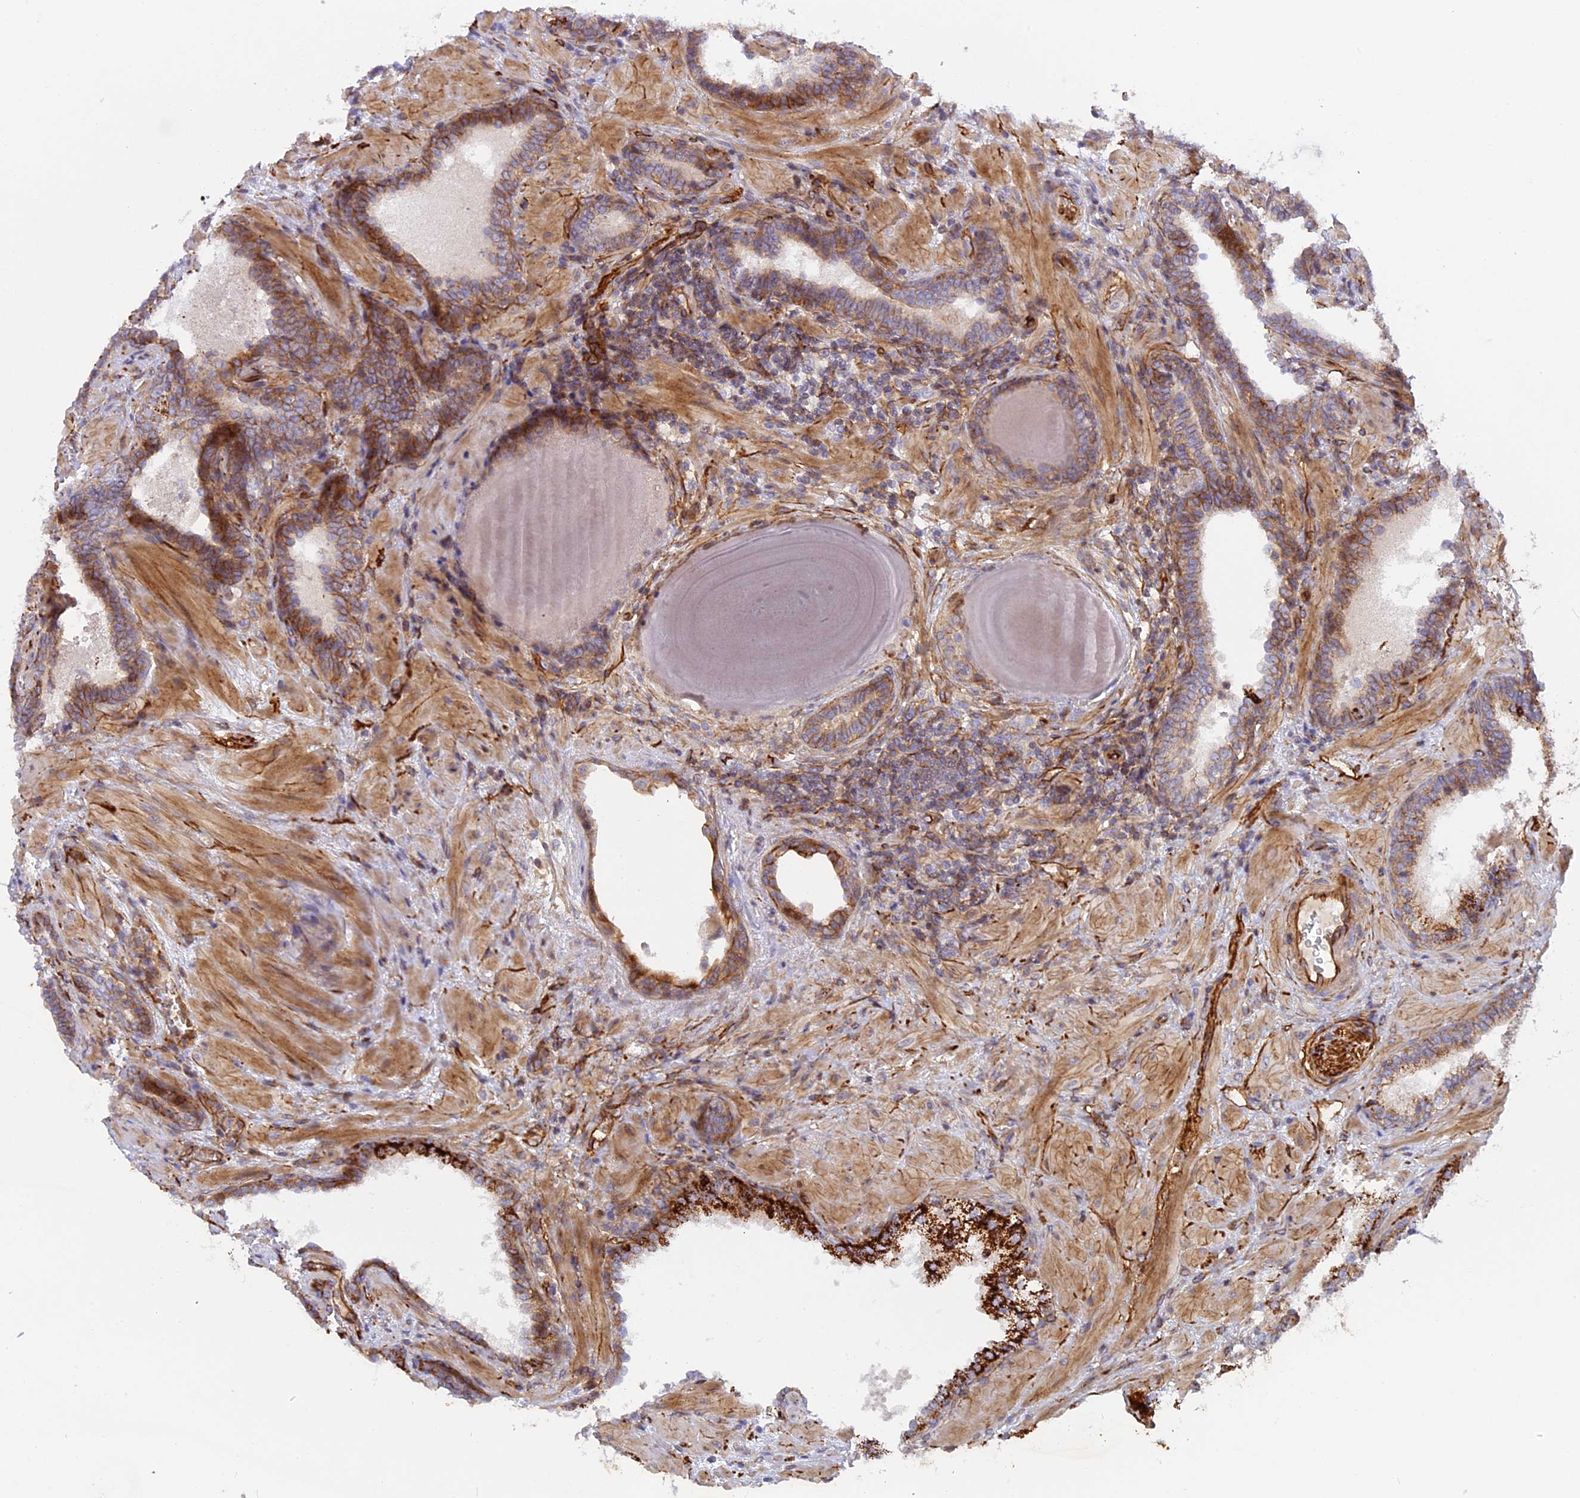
{"staining": {"intensity": "strong", "quantity": "25%-75%", "location": "cytoplasmic/membranous"}, "tissue": "prostate cancer", "cell_type": "Tumor cells", "image_type": "cancer", "snomed": [{"axis": "morphology", "description": "Adenocarcinoma, Low grade"}, {"axis": "topography", "description": "Prostate"}], "caption": "Immunohistochemical staining of human low-grade adenocarcinoma (prostate) shows strong cytoplasmic/membranous protein positivity in about 25%-75% of tumor cells.", "gene": "CNBD2", "patient": {"sex": "male", "age": 57}}